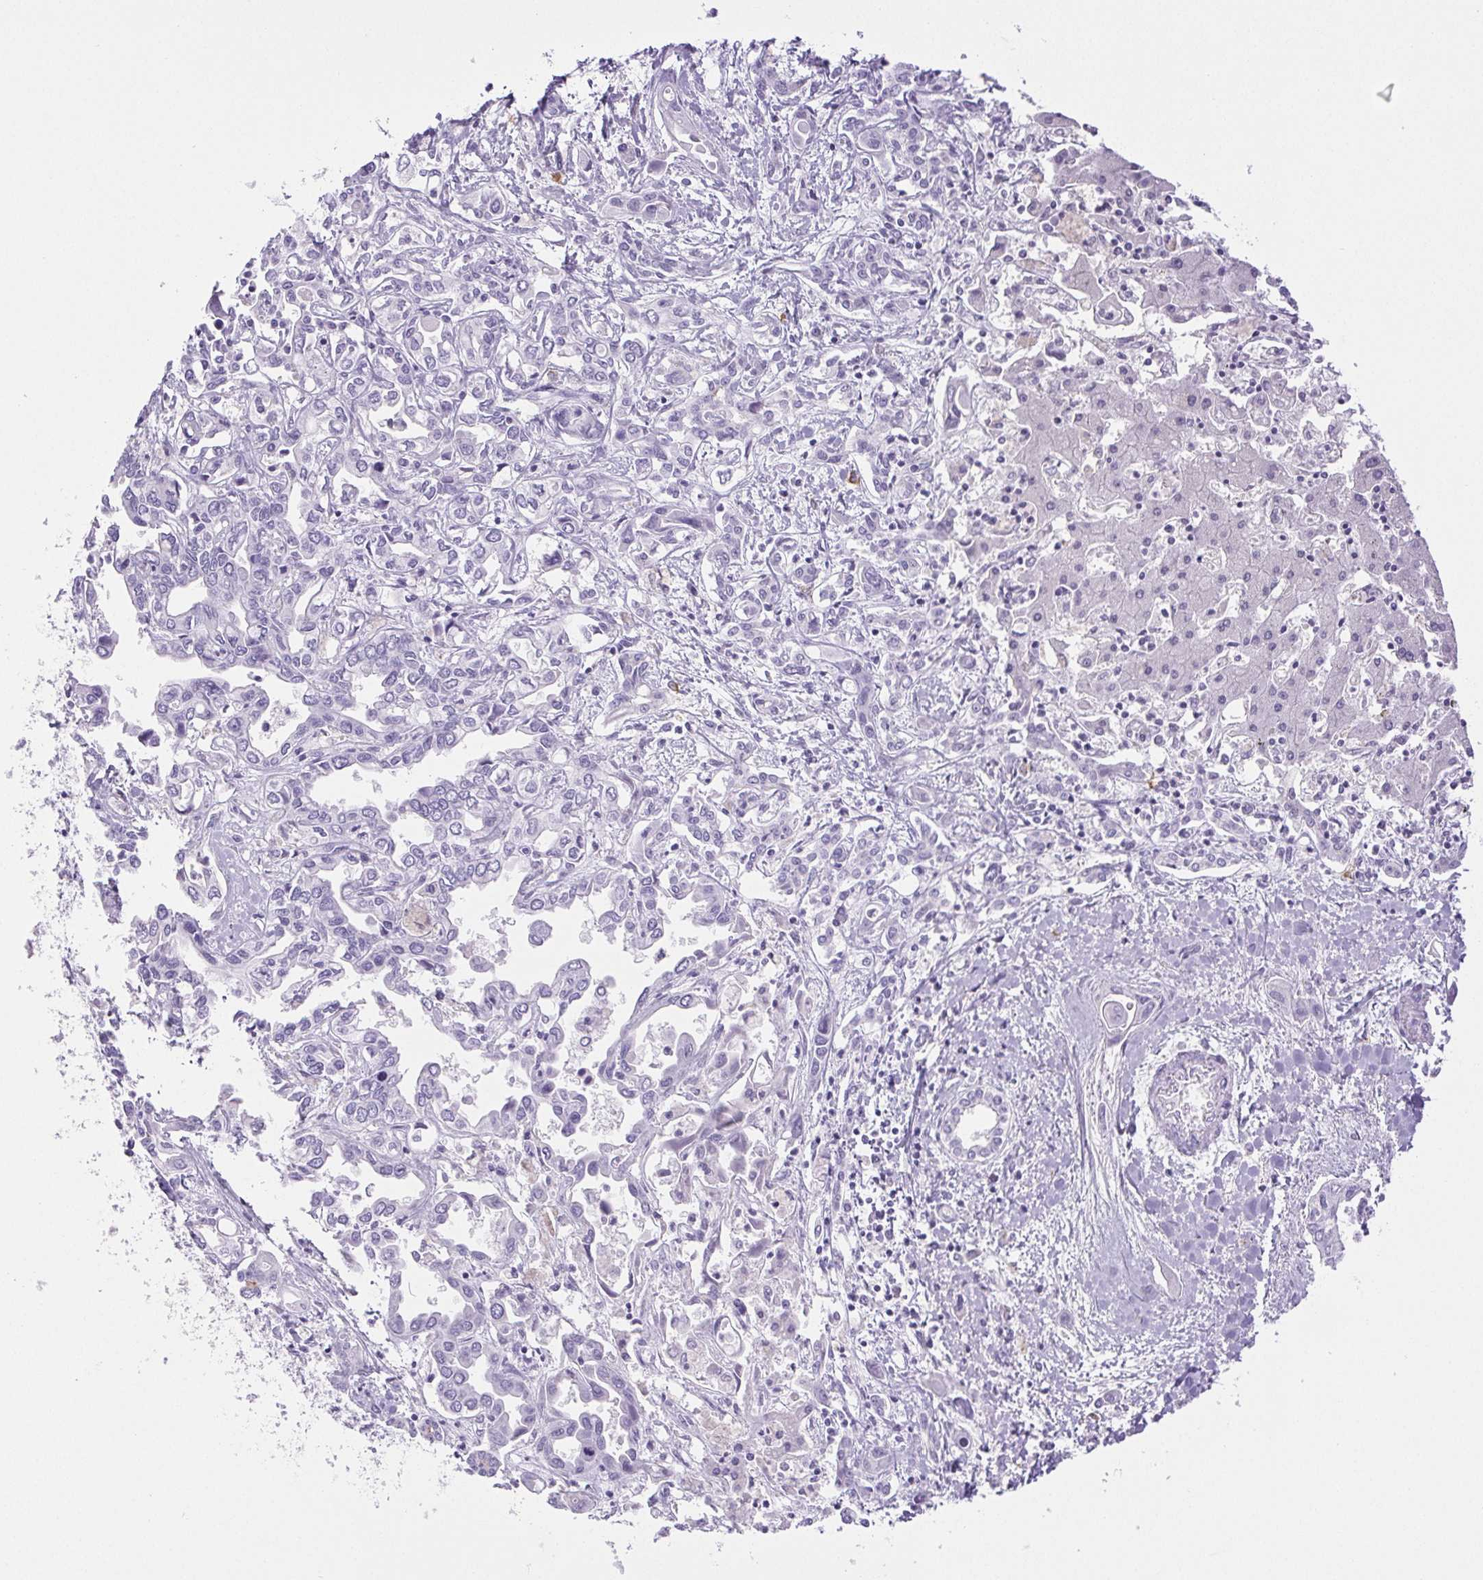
{"staining": {"intensity": "negative", "quantity": "none", "location": "none"}, "tissue": "liver cancer", "cell_type": "Tumor cells", "image_type": "cancer", "snomed": [{"axis": "morphology", "description": "Cholangiocarcinoma"}, {"axis": "topography", "description": "Liver"}], "caption": "The immunohistochemistry (IHC) histopathology image has no significant positivity in tumor cells of liver cholangiocarcinoma tissue. (Stains: DAB immunohistochemistry (IHC) with hematoxylin counter stain, Microscopy: brightfield microscopy at high magnification).", "gene": "PAPPA2", "patient": {"sex": "female", "age": 64}}